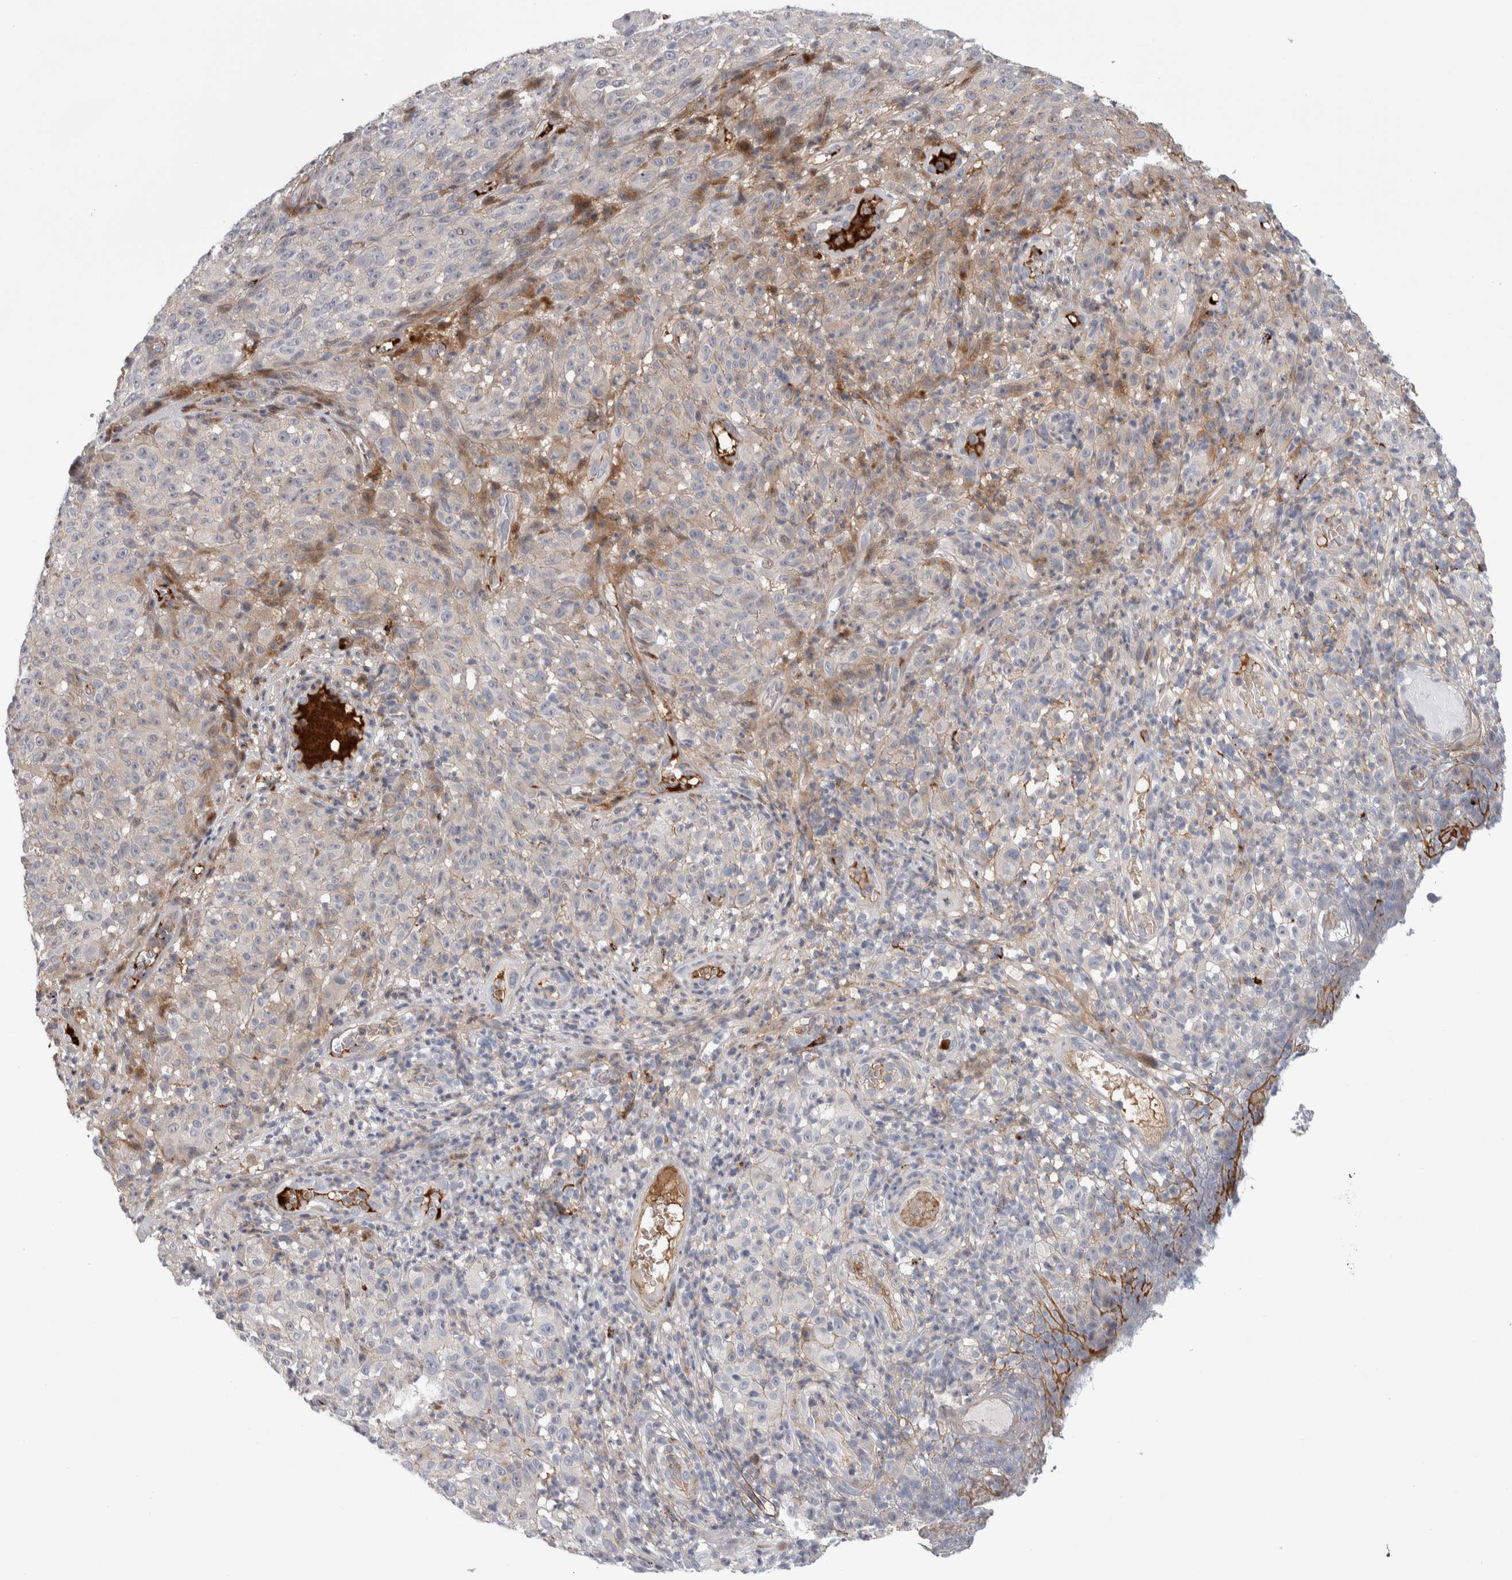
{"staining": {"intensity": "weak", "quantity": "<25%", "location": "cytoplasmic/membranous"}, "tissue": "melanoma", "cell_type": "Tumor cells", "image_type": "cancer", "snomed": [{"axis": "morphology", "description": "Malignant melanoma, NOS"}, {"axis": "topography", "description": "Skin"}], "caption": "A histopathology image of melanoma stained for a protein exhibits no brown staining in tumor cells.", "gene": "PSMG3", "patient": {"sex": "female", "age": 82}}